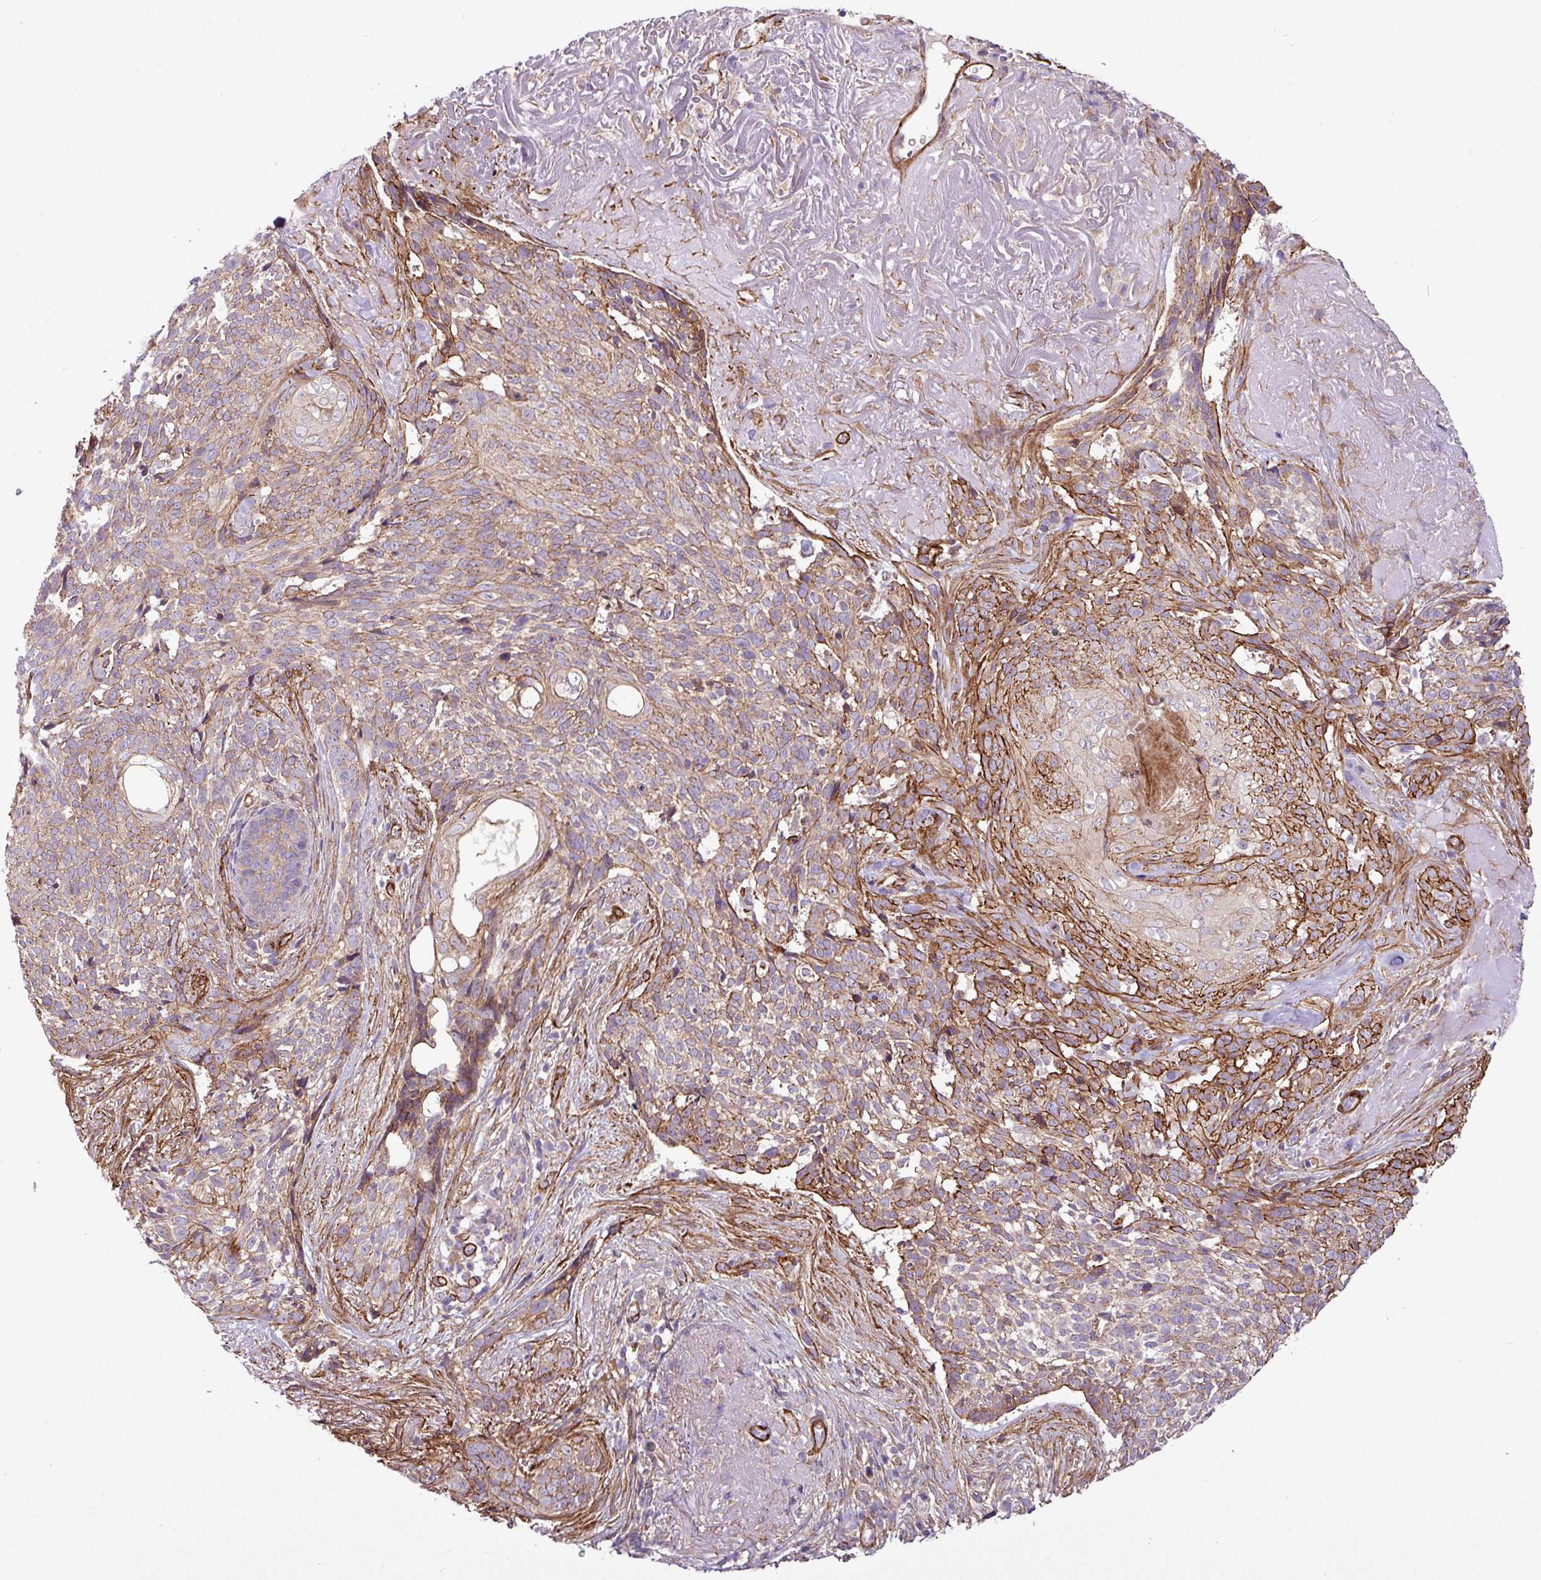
{"staining": {"intensity": "moderate", "quantity": ">75%", "location": "cytoplasmic/membranous"}, "tissue": "skin cancer", "cell_type": "Tumor cells", "image_type": "cancer", "snomed": [{"axis": "morphology", "description": "Basal cell carcinoma"}, {"axis": "topography", "description": "Skin"}, {"axis": "topography", "description": "Skin of face"}], "caption": "Immunohistochemistry (IHC) photomicrograph of neoplastic tissue: basal cell carcinoma (skin) stained using immunohistochemistry shows medium levels of moderate protein expression localized specifically in the cytoplasmic/membranous of tumor cells, appearing as a cytoplasmic/membranous brown color.", "gene": "FAM47E", "patient": {"sex": "female", "age": 95}}